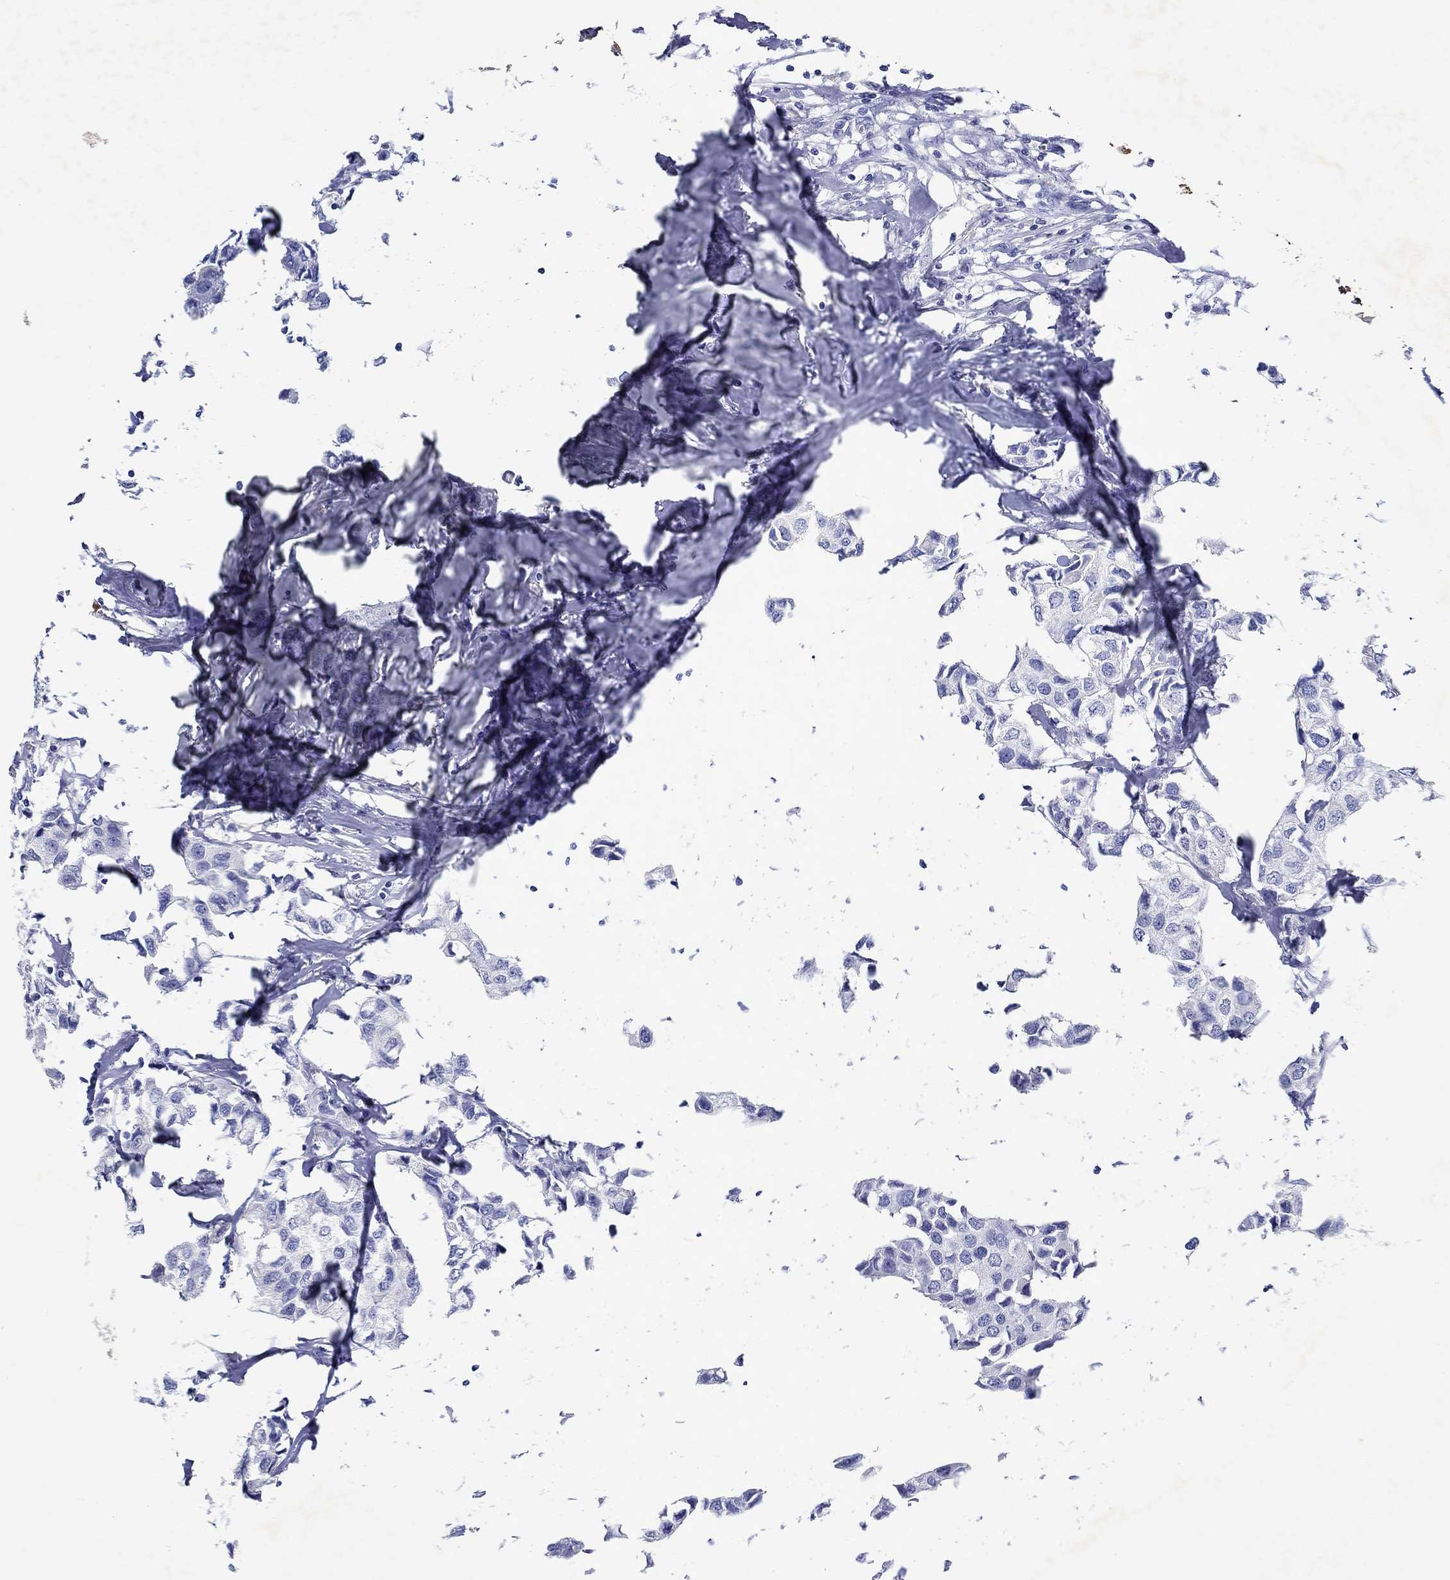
{"staining": {"intensity": "negative", "quantity": "none", "location": "none"}, "tissue": "breast cancer", "cell_type": "Tumor cells", "image_type": "cancer", "snomed": [{"axis": "morphology", "description": "Duct carcinoma"}, {"axis": "topography", "description": "Breast"}], "caption": "IHC of breast cancer demonstrates no expression in tumor cells.", "gene": "EPX", "patient": {"sex": "female", "age": 80}}